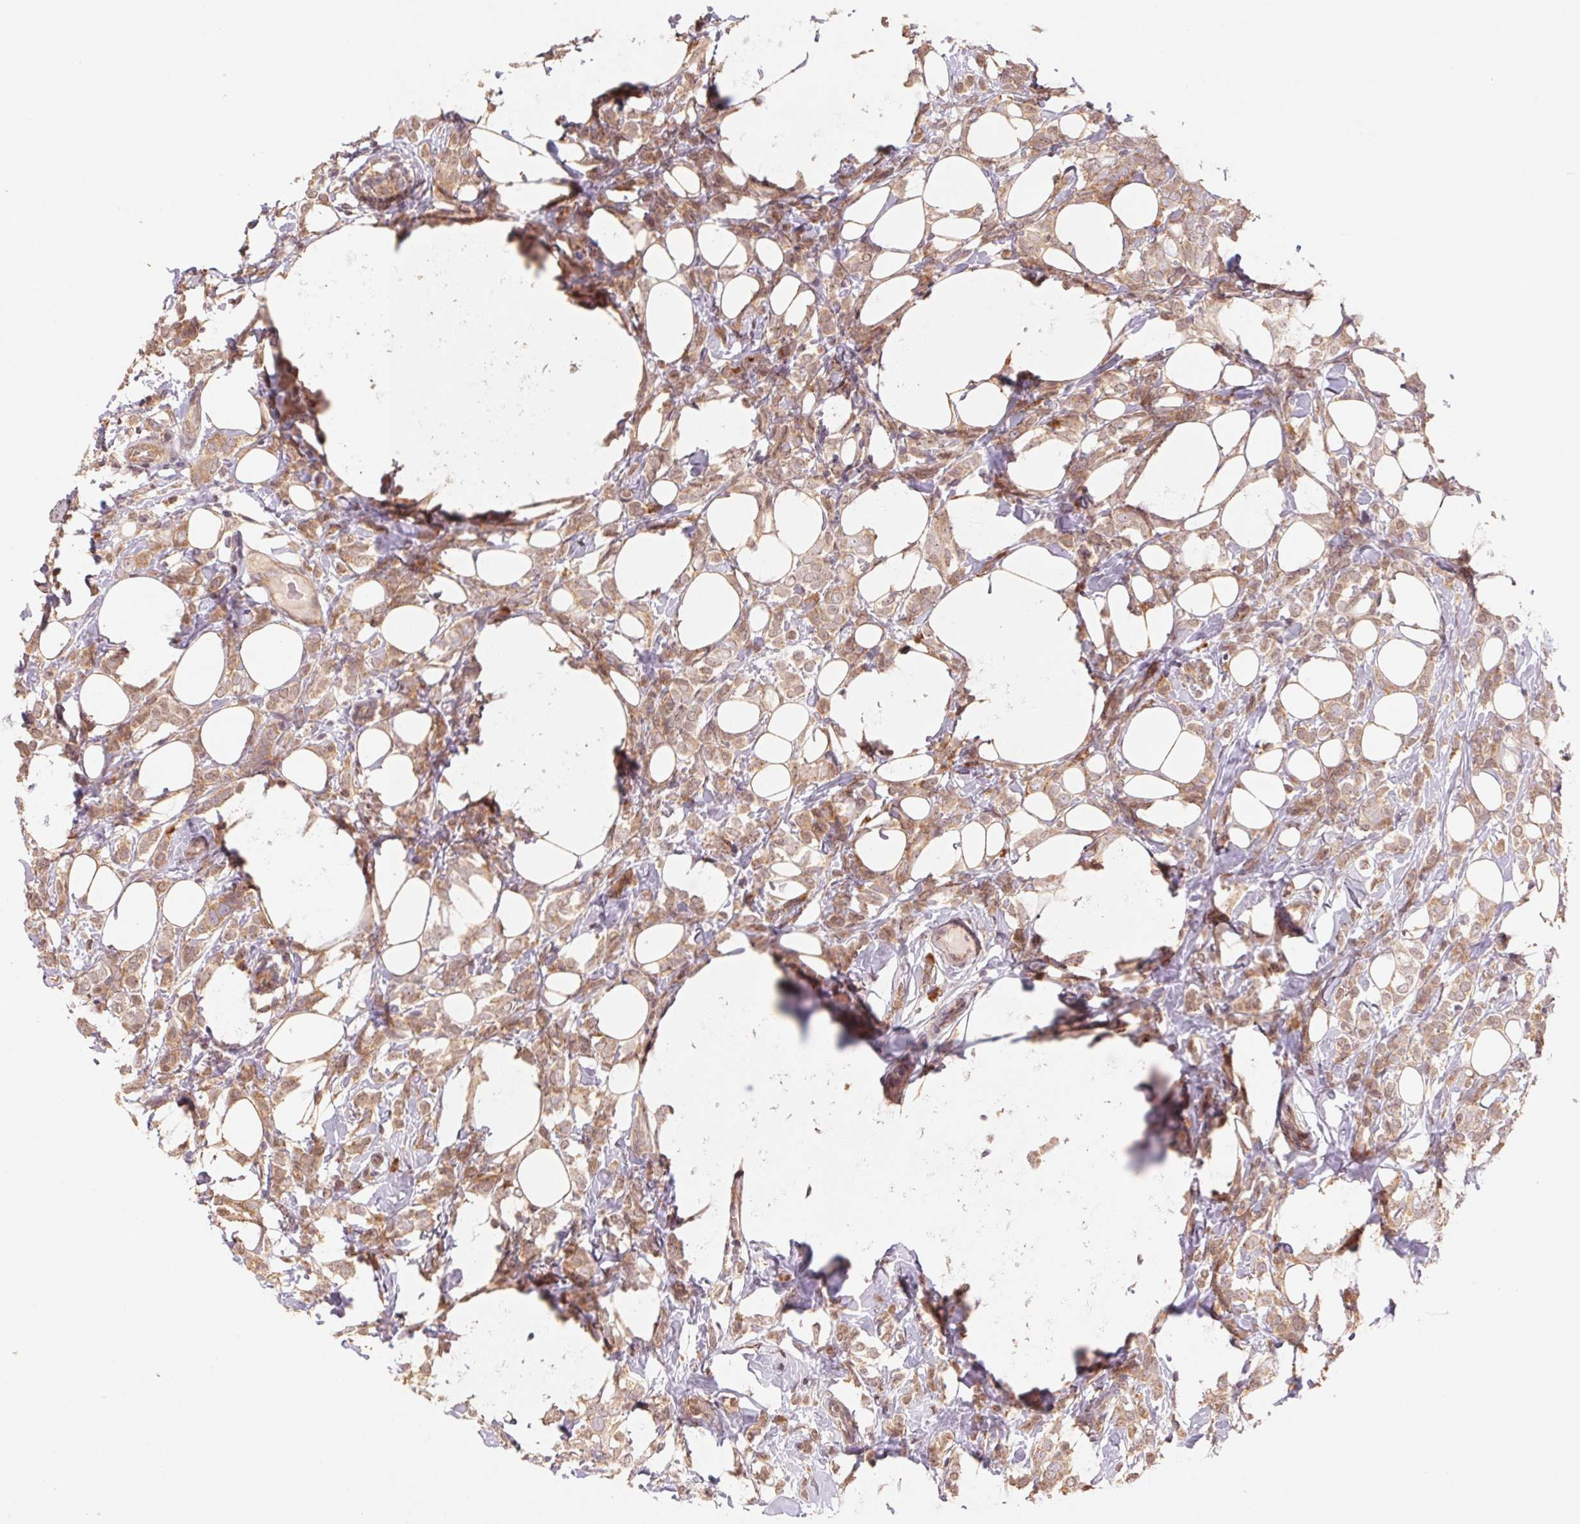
{"staining": {"intensity": "moderate", "quantity": ">75%", "location": "cytoplasmic/membranous"}, "tissue": "breast cancer", "cell_type": "Tumor cells", "image_type": "cancer", "snomed": [{"axis": "morphology", "description": "Lobular carcinoma"}, {"axis": "topography", "description": "Breast"}], "caption": "Immunohistochemical staining of breast cancer (lobular carcinoma) exhibits moderate cytoplasmic/membranous protein positivity in approximately >75% of tumor cells. (Brightfield microscopy of DAB IHC at high magnification).", "gene": "RPL27A", "patient": {"sex": "female", "age": 49}}